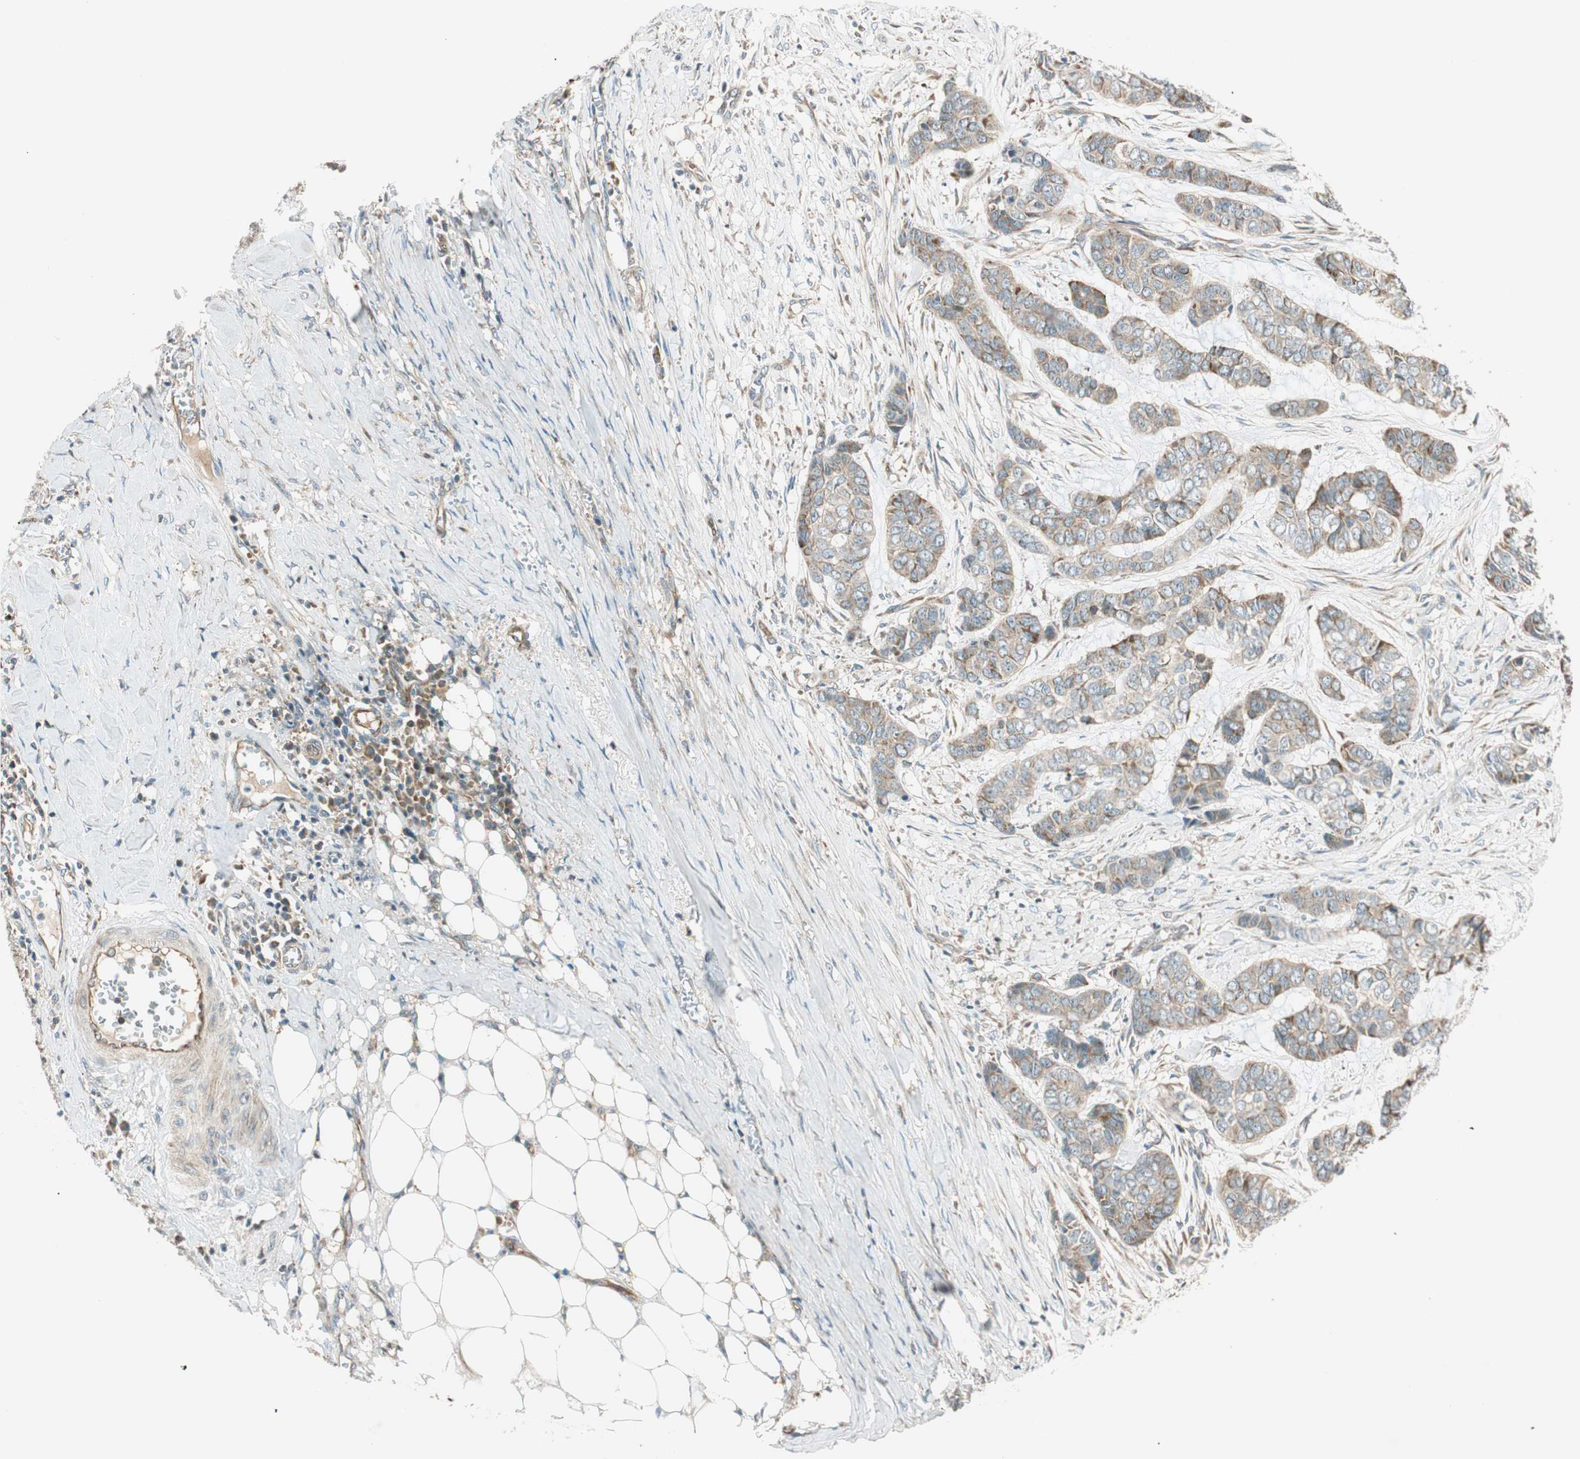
{"staining": {"intensity": "weak", "quantity": ">75%", "location": "cytoplasmic/membranous"}, "tissue": "skin cancer", "cell_type": "Tumor cells", "image_type": "cancer", "snomed": [{"axis": "morphology", "description": "Basal cell carcinoma"}, {"axis": "topography", "description": "Skin"}], "caption": "A brown stain highlights weak cytoplasmic/membranous expression of a protein in human skin cancer (basal cell carcinoma) tumor cells.", "gene": "ABI1", "patient": {"sex": "female", "age": 64}}